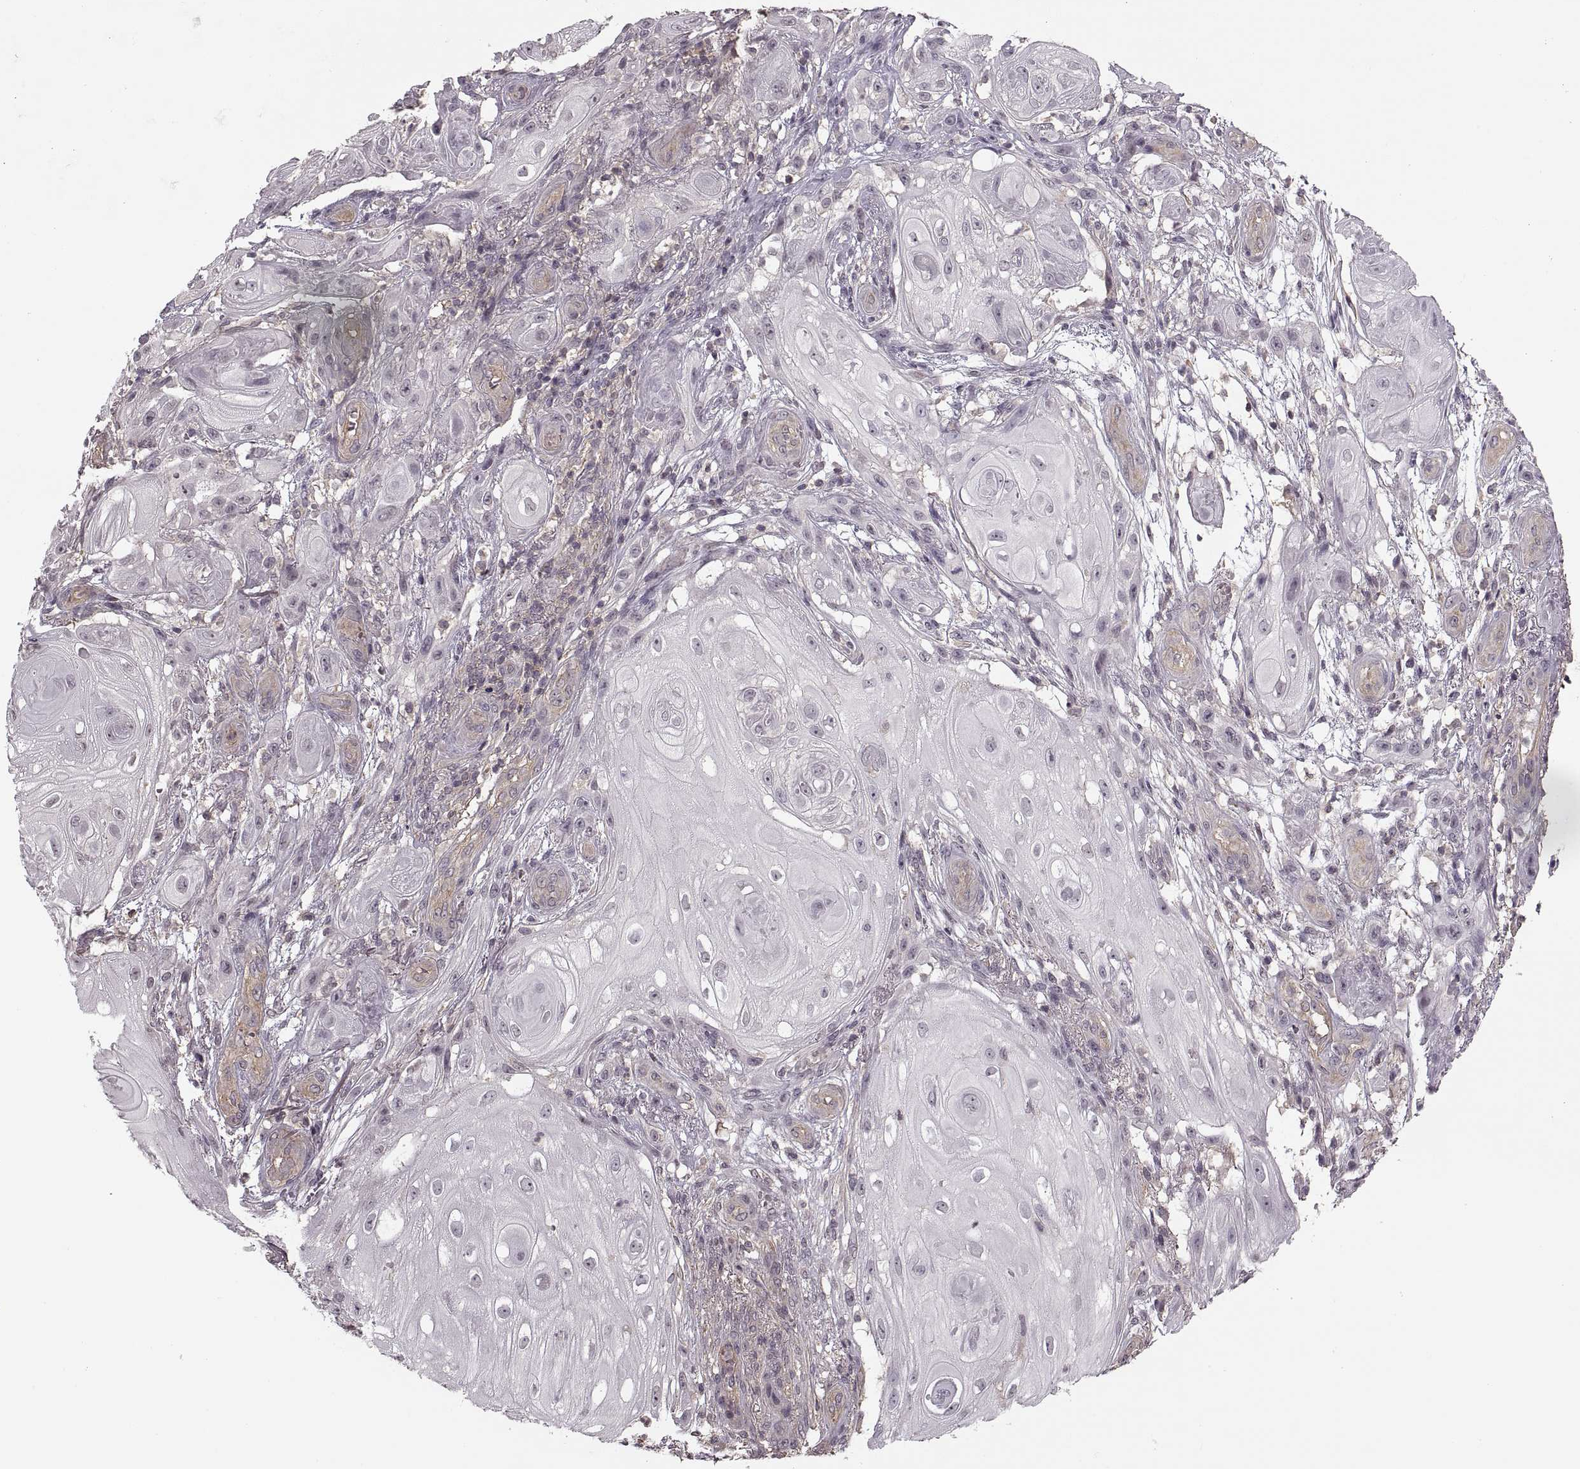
{"staining": {"intensity": "negative", "quantity": "none", "location": "none"}, "tissue": "skin cancer", "cell_type": "Tumor cells", "image_type": "cancer", "snomed": [{"axis": "morphology", "description": "Squamous cell carcinoma, NOS"}, {"axis": "topography", "description": "Skin"}], "caption": "Immunohistochemical staining of human skin squamous cell carcinoma demonstrates no significant expression in tumor cells. The staining was performed using DAB (3,3'-diaminobenzidine) to visualize the protein expression in brown, while the nuclei were stained in blue with hematoxylin (Magnification: 20x).", "gene": "LUZP2", "patient": {"sex": "male", "age": 62}}